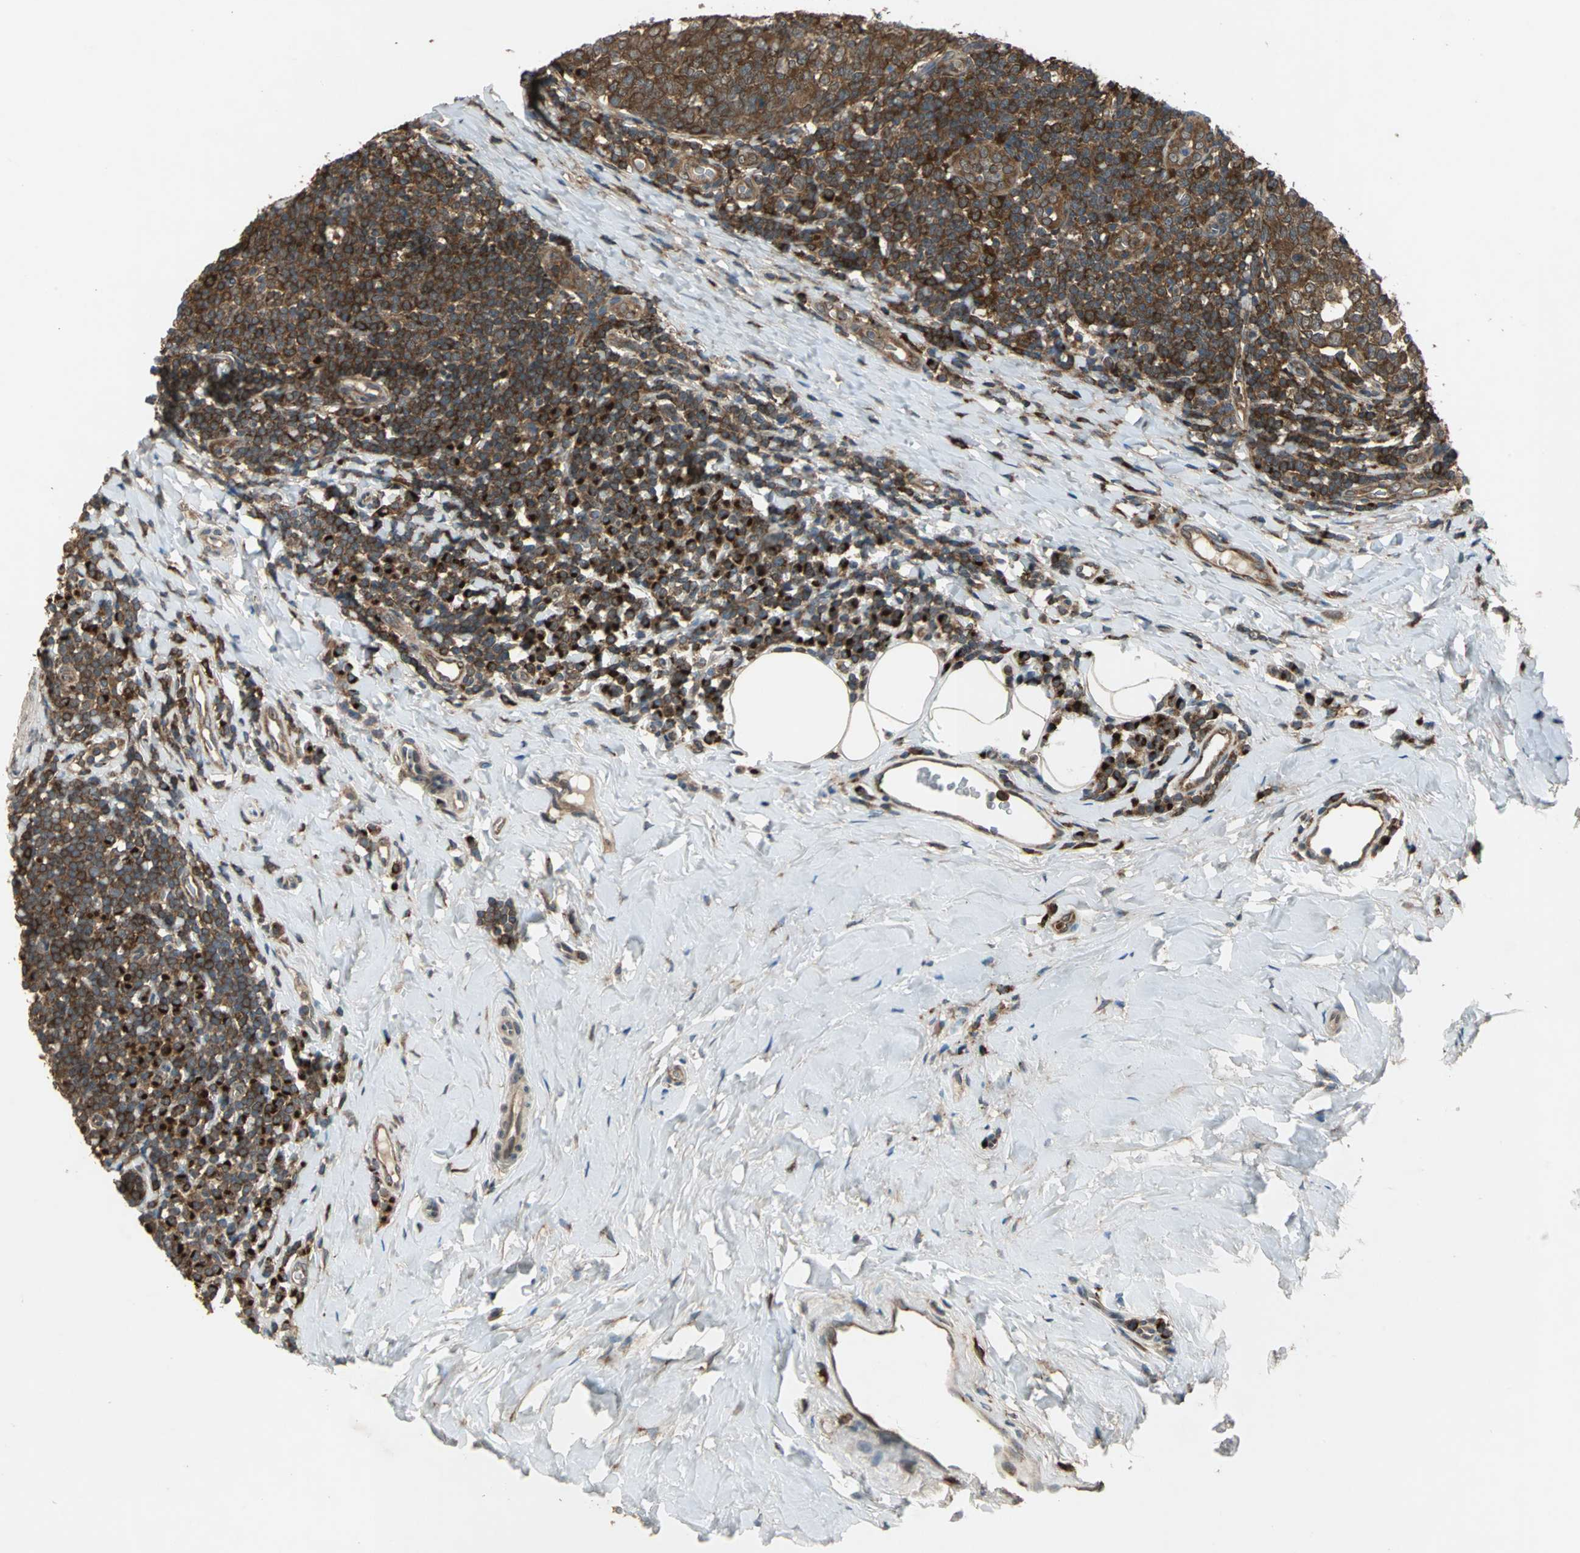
{"staining": {"intensity": "strong", "quantity": ">75%", "location": "cytoplasmic/membranous"}, "tissue": "tonsil", "cell_type": "Germinal center cells", "image_type": "normal", "snomed": [{"axis": "morphology", "description": "Normal tissue, NOS"}, {"axis": "topography", "description": "Tonsil"}], "caption": "IHC of unremarkable tonsil demonstrates high levels of strong cytoplasmic/membranous positivity in about >75% of germinal center cells.", "gene": "NFKBIE", "patient": {"sex": "male", "age": 31}}